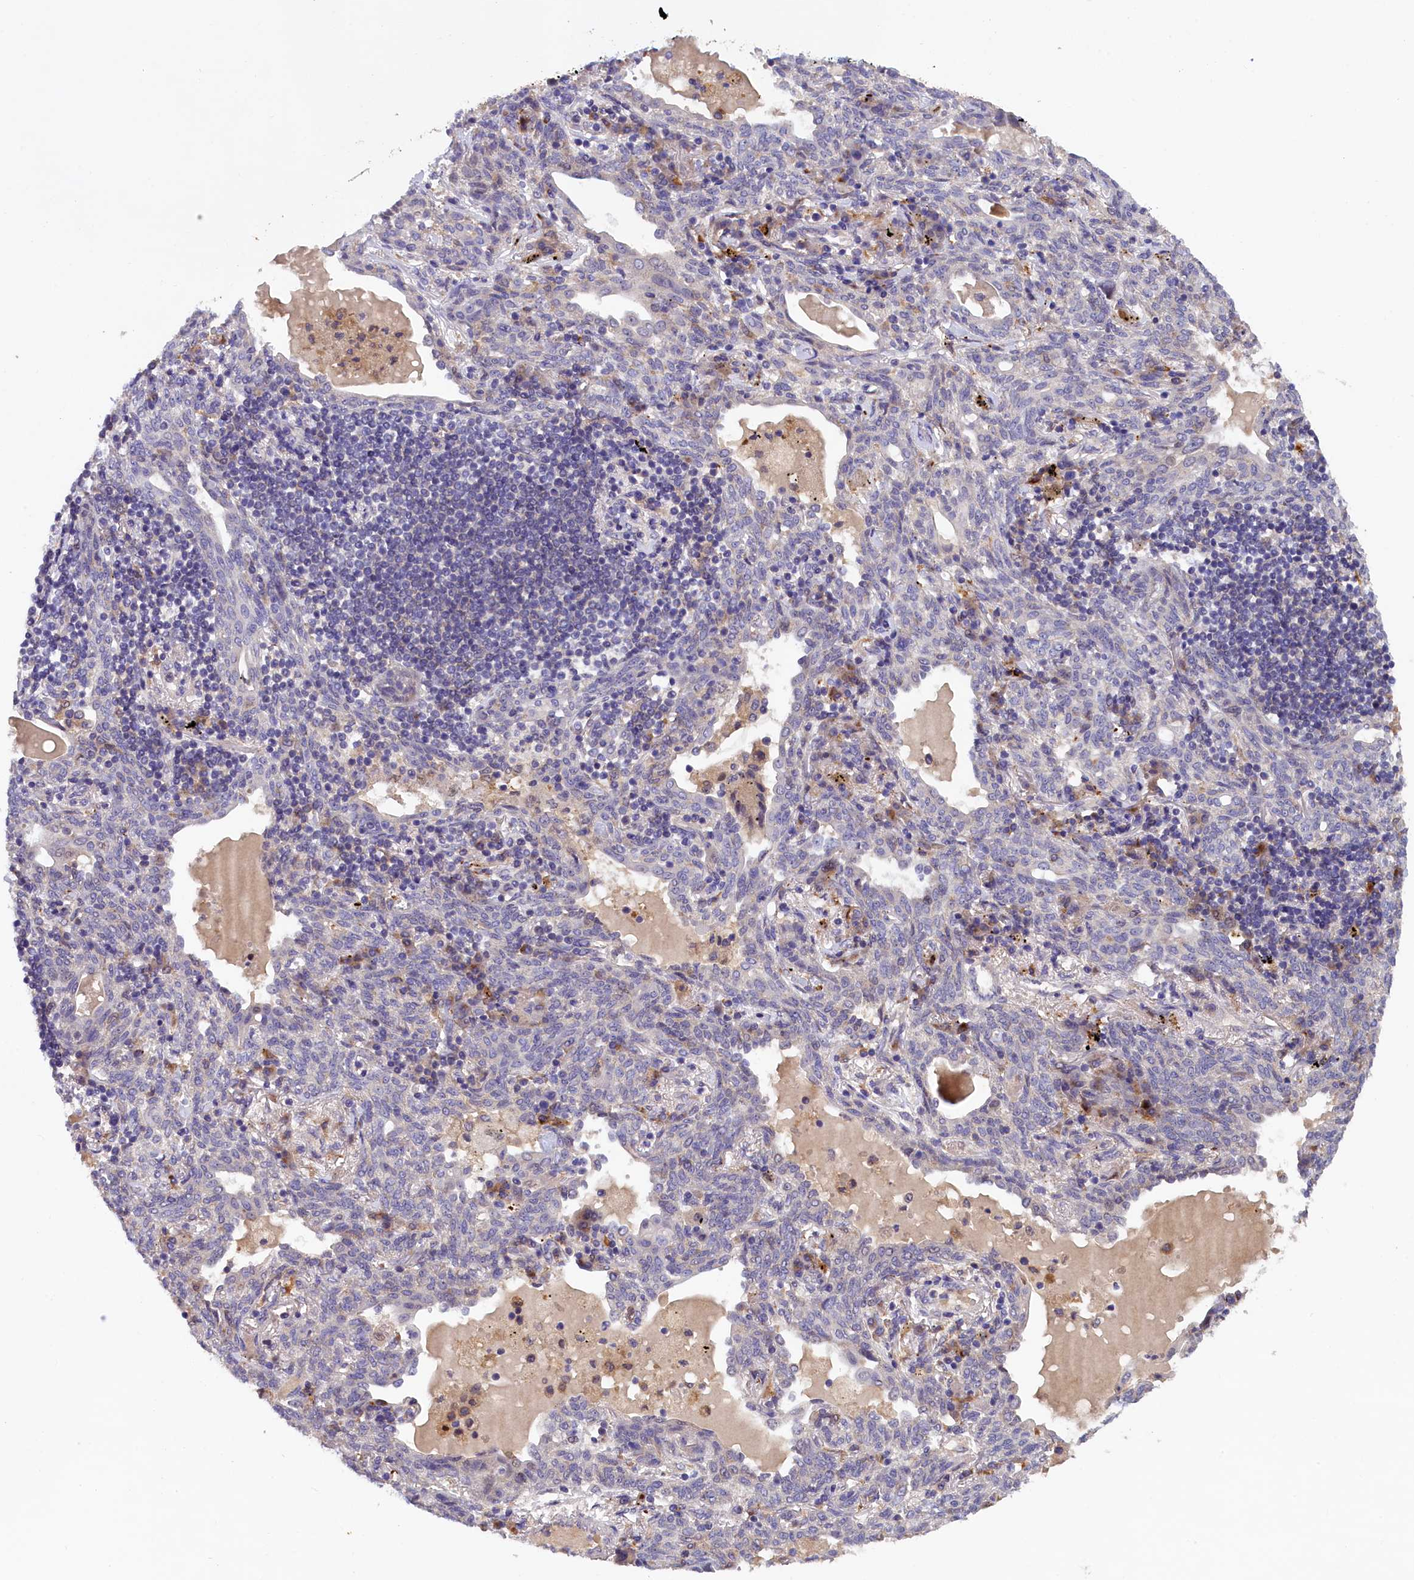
{"staining": {"intensity": "negative", "quantity": "none", "location": "none"}, "tissue": "lung cancer", "cell_type": "Tumor cells", "image_type": "cancer", "snomed": [{"axis": "morphology", "description": "Squamous cell carcinoma, NOS"}, {"axis": "topography", "description": "Lung"}], "caption": "Lung cancer was stained to show a protein in brown. There is no significant expression in tumor cells. (DAB (3,3'-diaminobenzidine) IHC visualized using brightfield microscopy, high magnification).", "gene": "NAIP", "patient": {"sex": "female", "age": 70}}